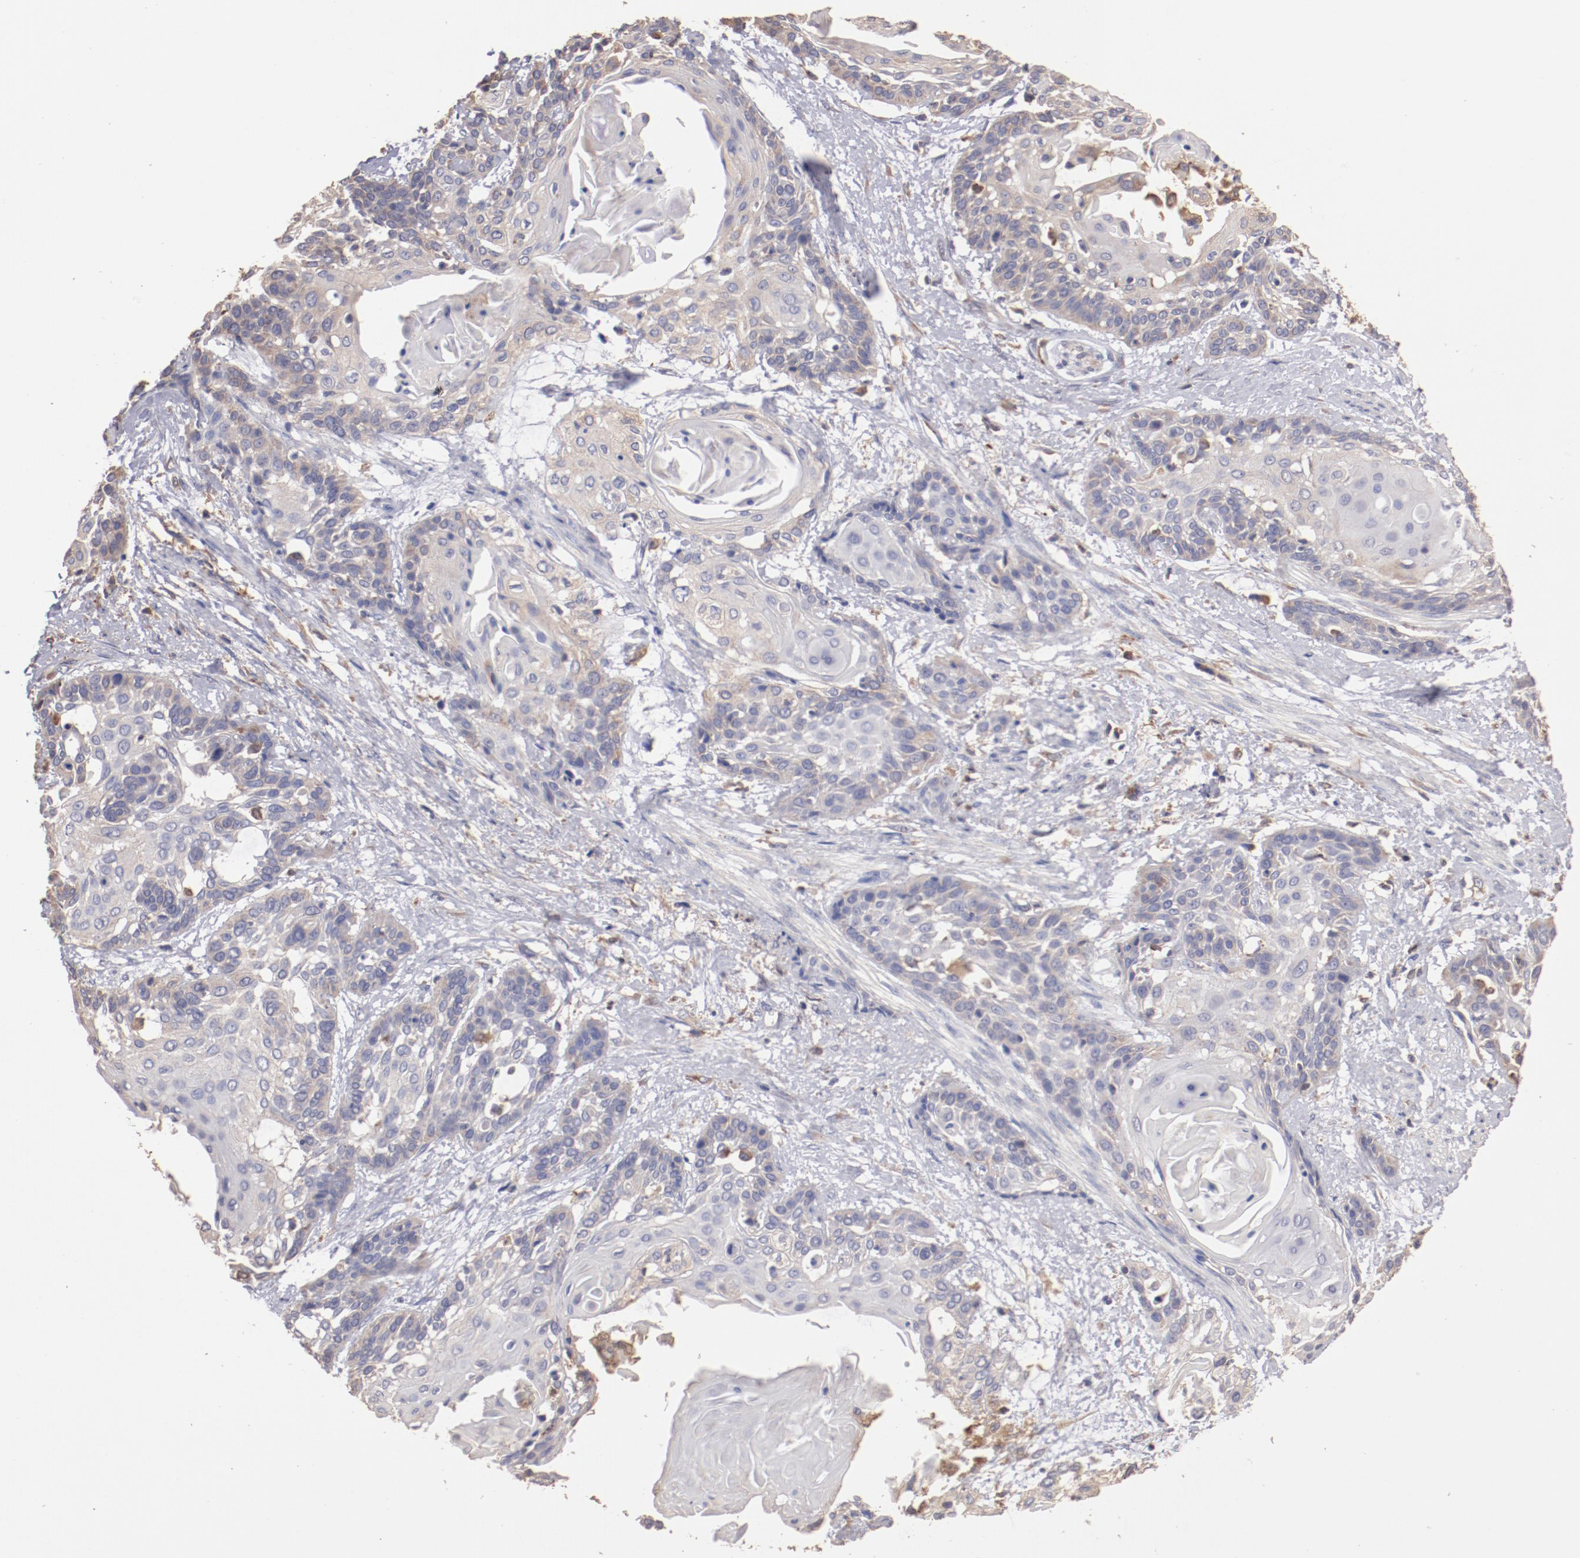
{"staining": {"intensity": "weak", "quantity": "25%-75%", "location": "cytoplasmic/membranous"}, "tissue": "cervical cancer", "cell_type": "Tumor cells", "image_type": "cancer", "snomed": [{"axis": "morphology", "description": "Squamous cell carcinoma, NOS"}, {"axis": "topography", "description": "Cervix"}], "caption": "DAB immunohistochemical staining of human cervical cancer (squamous cell carcinoma) displays weak cytoplasmic/membranous protein positivity in approximately 25%-75% of tumor cells.", "gene": "NFKBIE", "patient": {"sex": "female", "age": 57}}